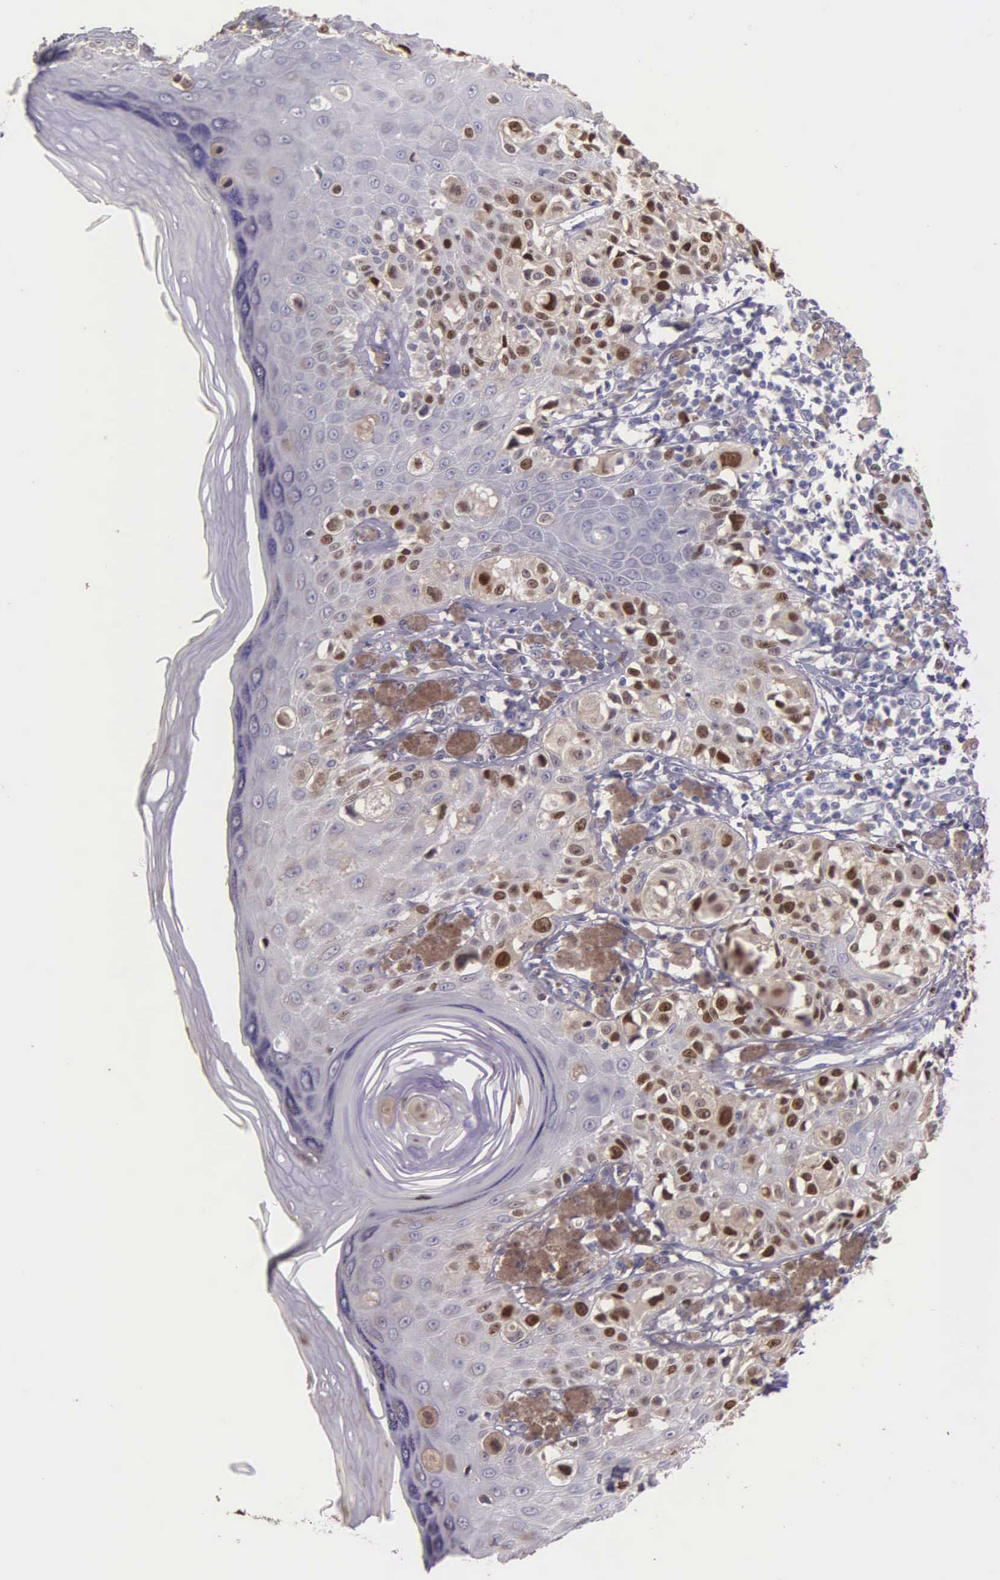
{"staining": {"intensity": "moderate", "quantity": ">75%", "location": "nuclear"}, "tissue": "melanoma", "cell_type": "Tumor cells", "image_type": "cancer", "snomed": [{"axis": "morphology", "description": "Malignant melanoma, NOS"}, {"axis": "topography", "description": "Skin"}], "caption": "Malignant melanoma was stained to show a protein in brown. There is medium levels of moderate nuclear staining in about >75% of tumor cells.", "gene": "MCM5", "patient": {"sex": "female", "age": 55}}